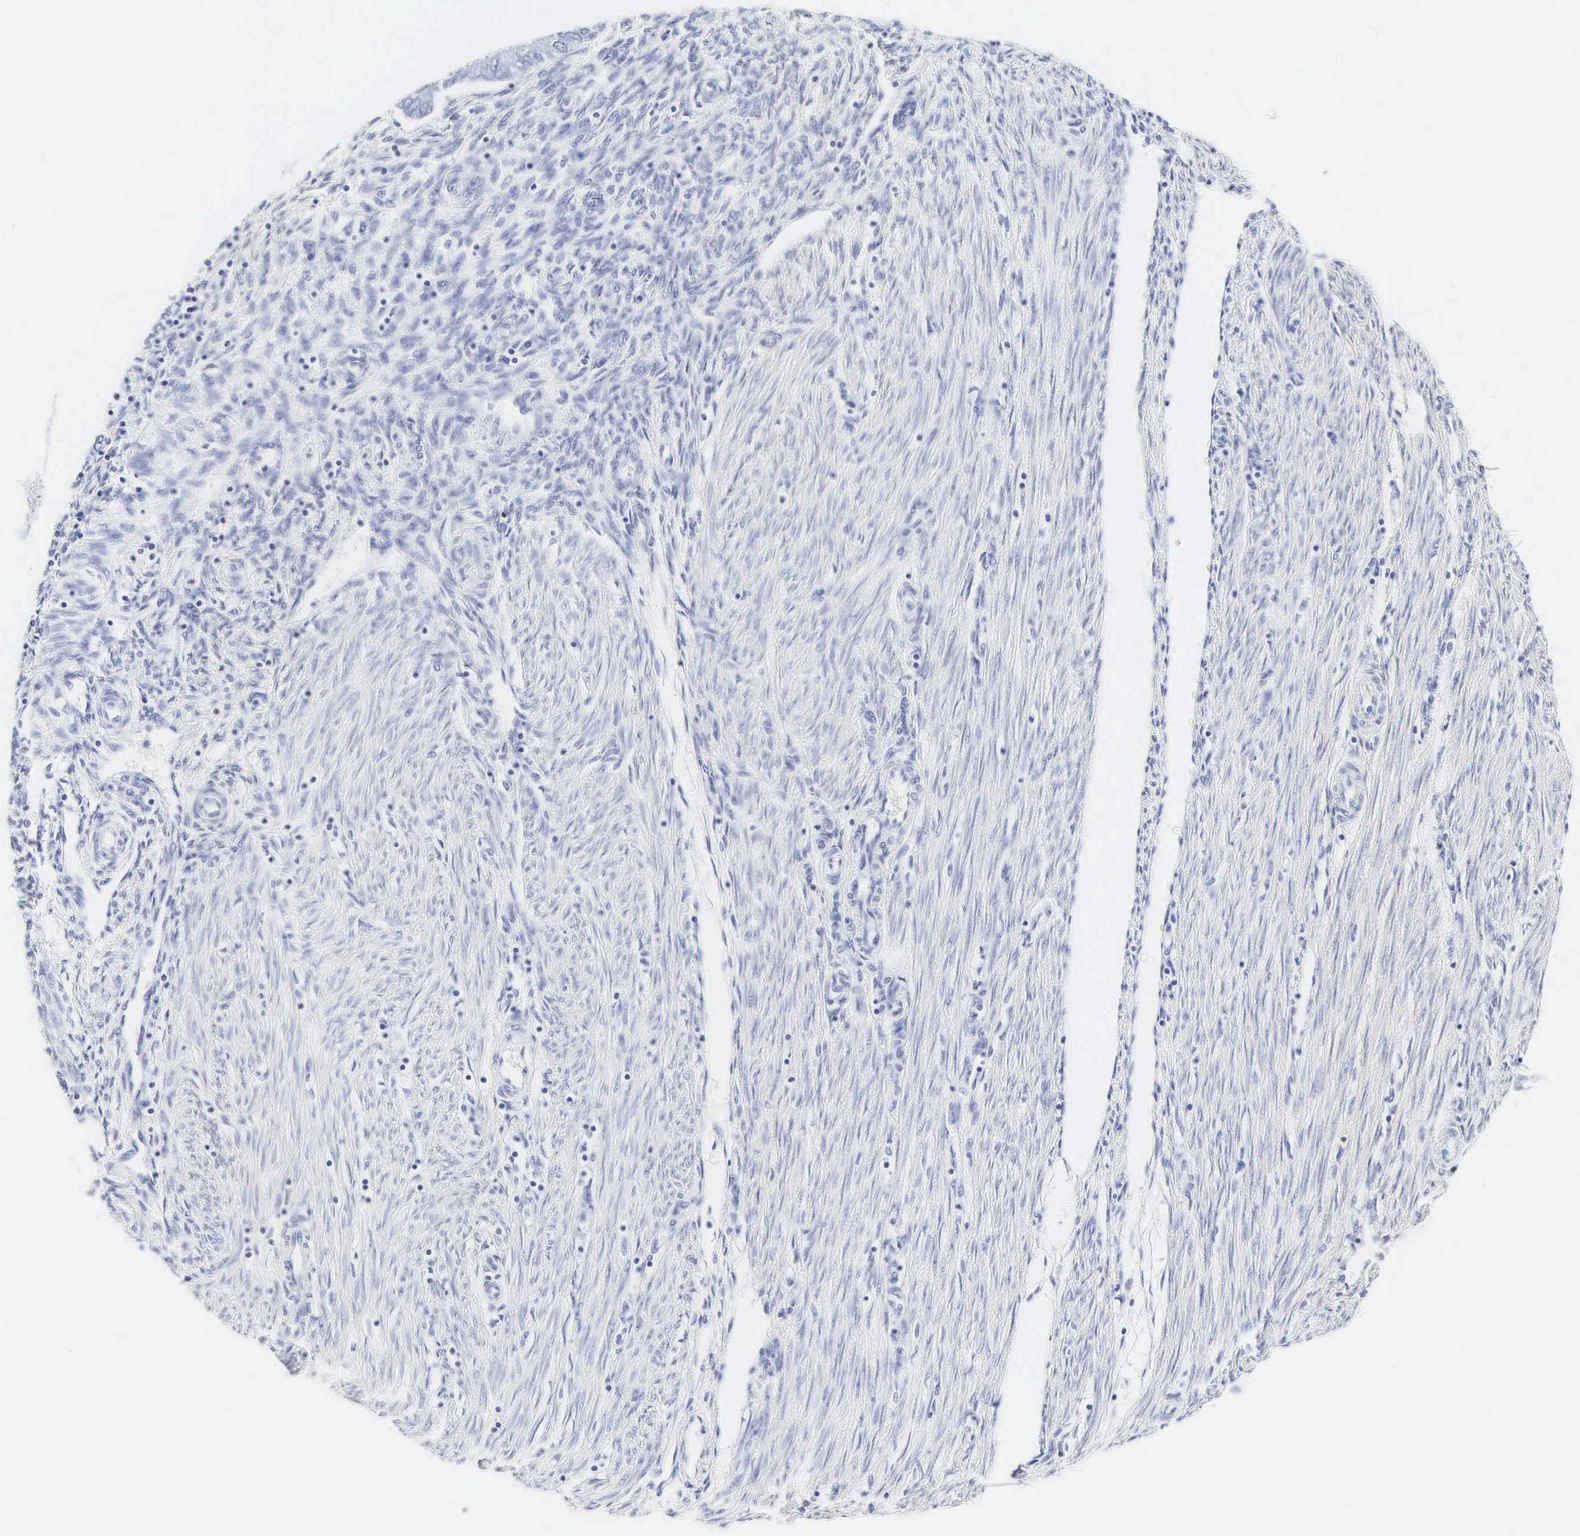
{"staining": {"intensity": "negative", "quantity": "none", "location": "none"}, "tissue": "endometrial cancer", "cell_type": "Tumor cells", "image_type": "cancer", "snomed": [{"axis": "morphology", "description": "Adenocarcinoma, NOS"}, {"axis": "topography", "description": "Endometrium"}], "caption": "This micrograph is of endometrial cancer stained with immunohistochemistry (IHC) to label a protein in brown with the nuclei are counter-stained blue. There is no positivity in tumor cells. (DAB (3,3'-diaminobenzidine) IHC with hematoxylin counter stain).", "gene": "INS", "patient": {"sex": "female", "age": 51}}